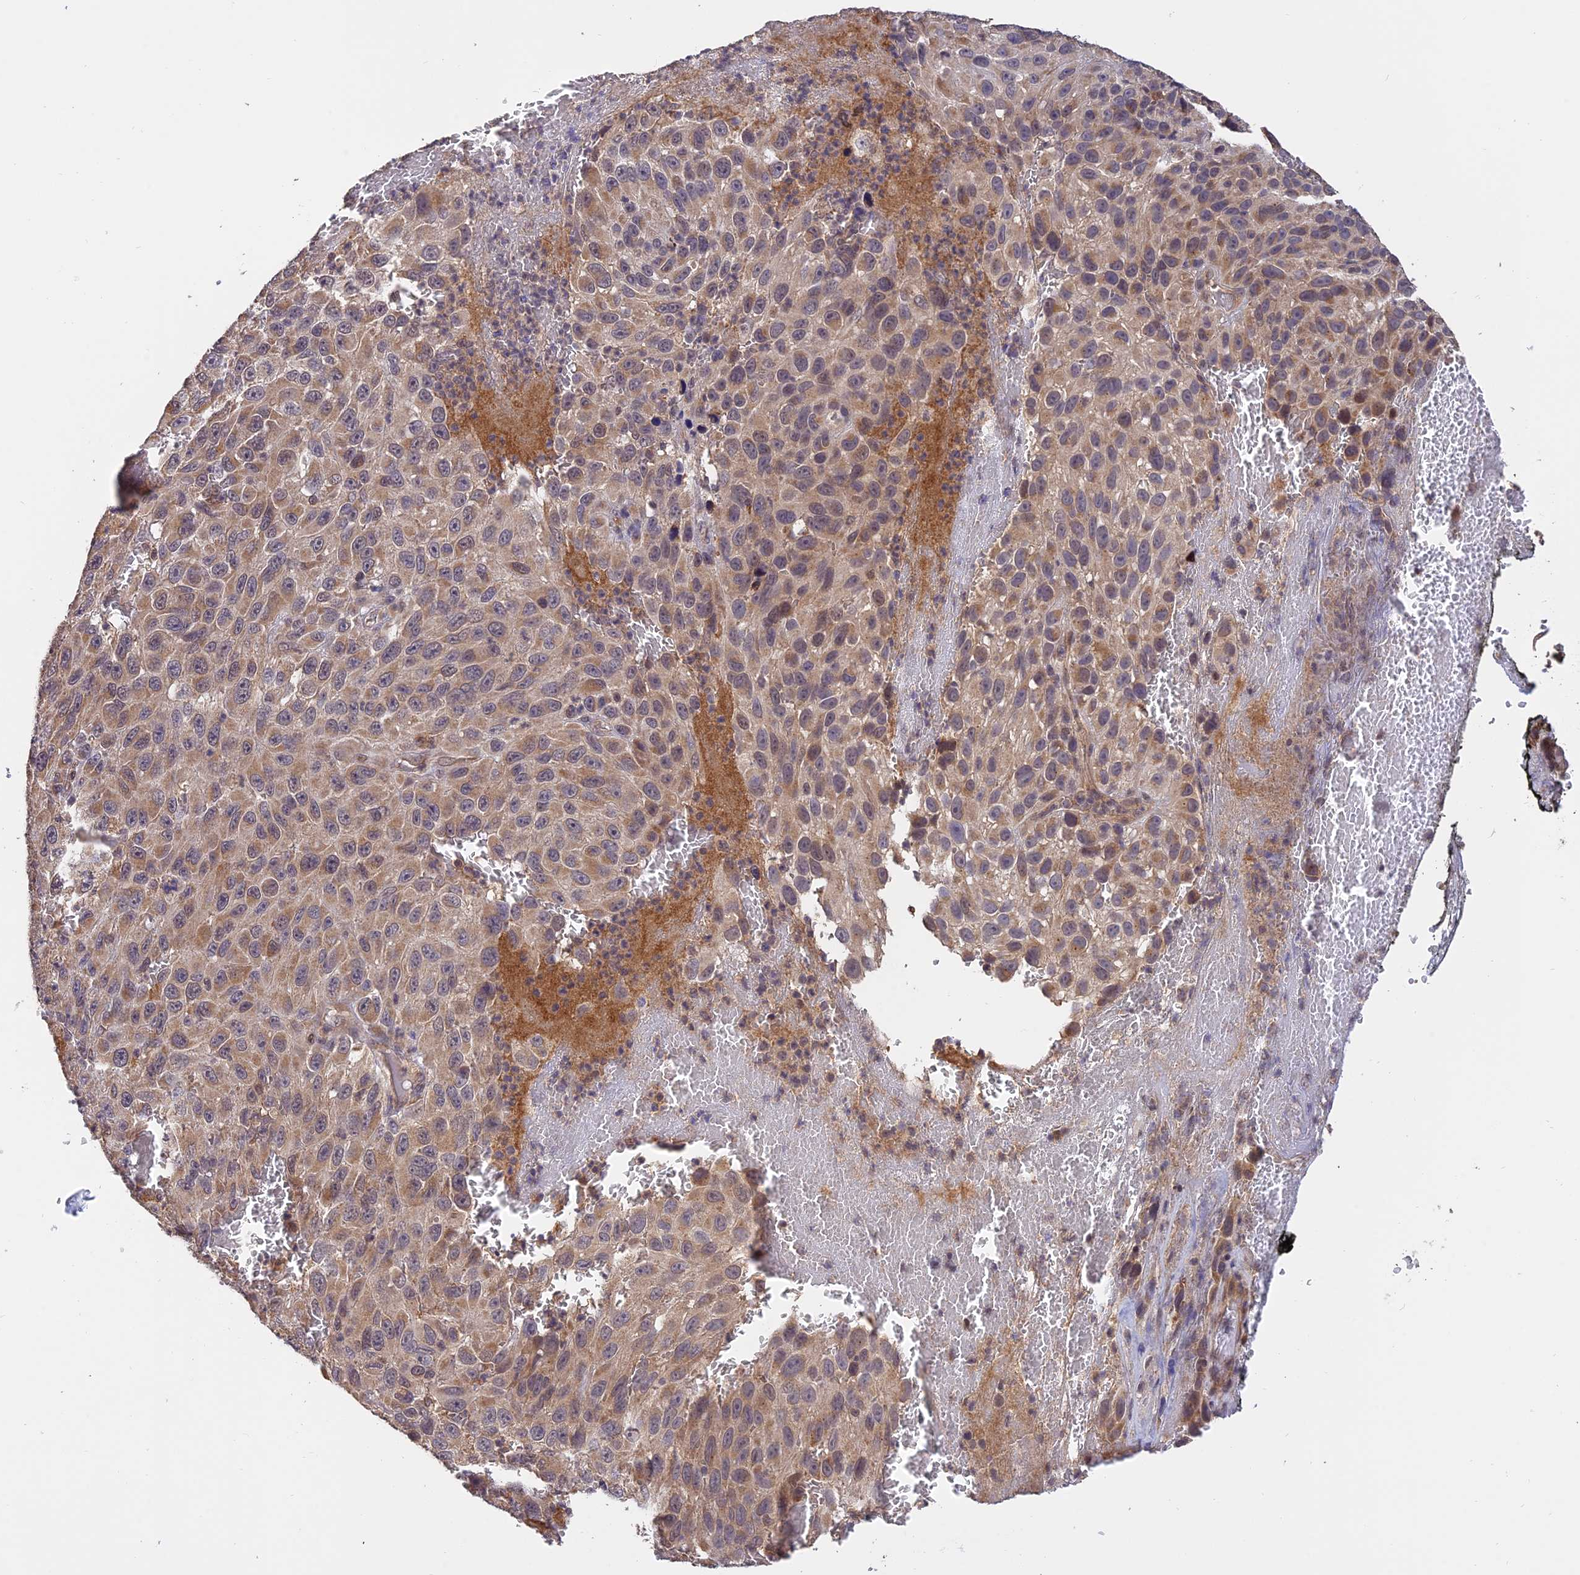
{"staining": {"intensity": "weak", "quantity": ">75%", "location": "cytoplasmic/membranous"}, "tissue": "melanoma", "cell_type": "Tumor cells", "image_type": "cancer", "snomed": [{"axis": "morphology", "description": "Normal tissue, NOS"}, {"axis": "morphology", "description": "Malignant melanoma, NOS"}, {"axis": "topography", "description": "Skin"}], "caption": "There is low levels of weak cytoplasmic/membranous expression in tumor cells of malignant melanoma, as demonstrated by immunohistochemical staining (brown color).", "gene": "MNS1", "patient": {"sex": "female", "age": 96}}